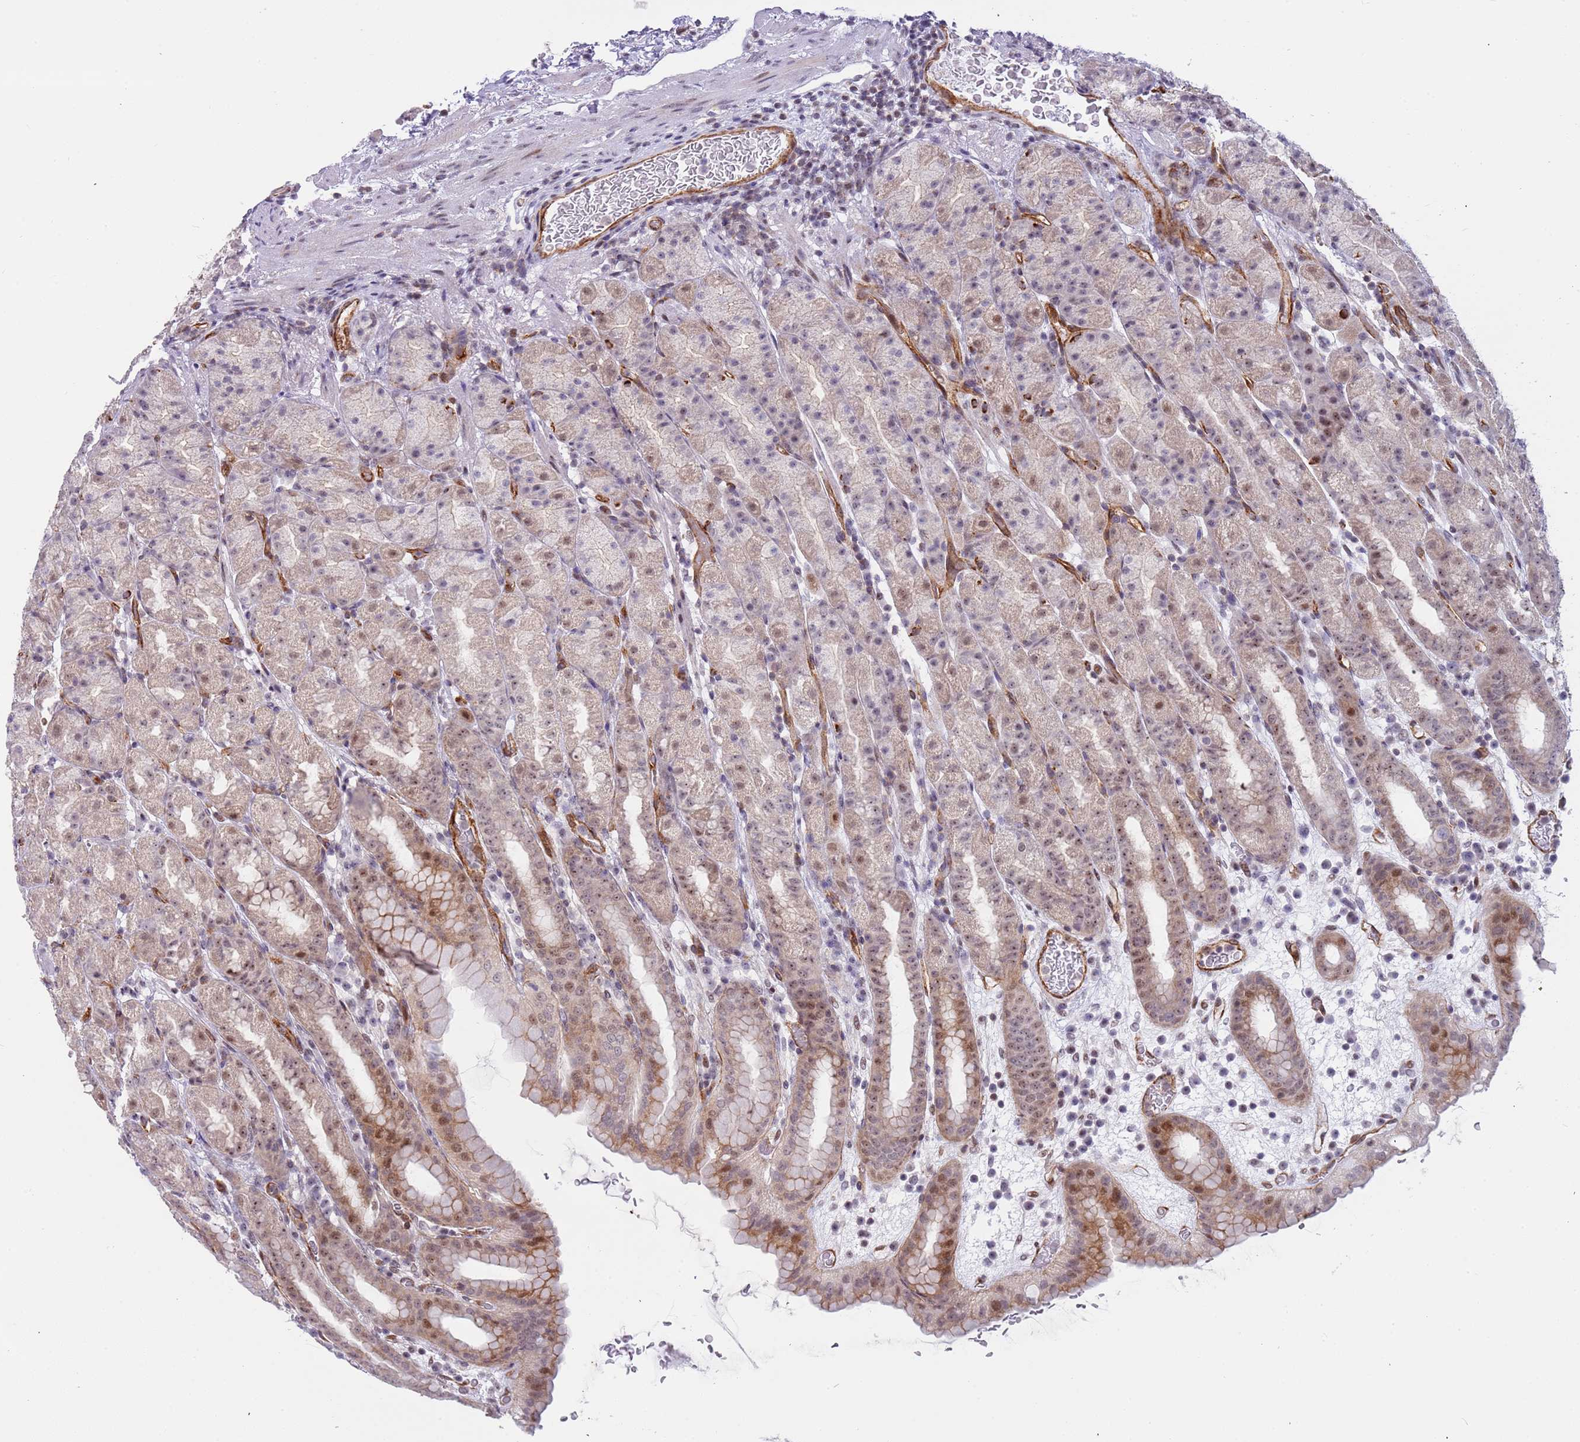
{"staining": {"intensity": "moderate", "quantity": "25%-75%", "location": "cytoplasmic/membranous,nuclear"}, "tissue": "stomach", "cell_type": "Glandular cells", "image_type": "normal", "snomed": [{"axis": "morphology", "description": "Normal tissue, NOS"}, {"axis": "topography", "description": "Stomach, upper"}], "caption": "A brown stain highlights moderate cytoplasmic/membranous,nuclear staining of a protein in glandular cells of benign stomach. (DAB (3,3'-diaminobenzidine) IHC with brightfield microscopy, high magnification).", "gene": "LRMDA", "patient": {"sex": "male", "age": 68}}